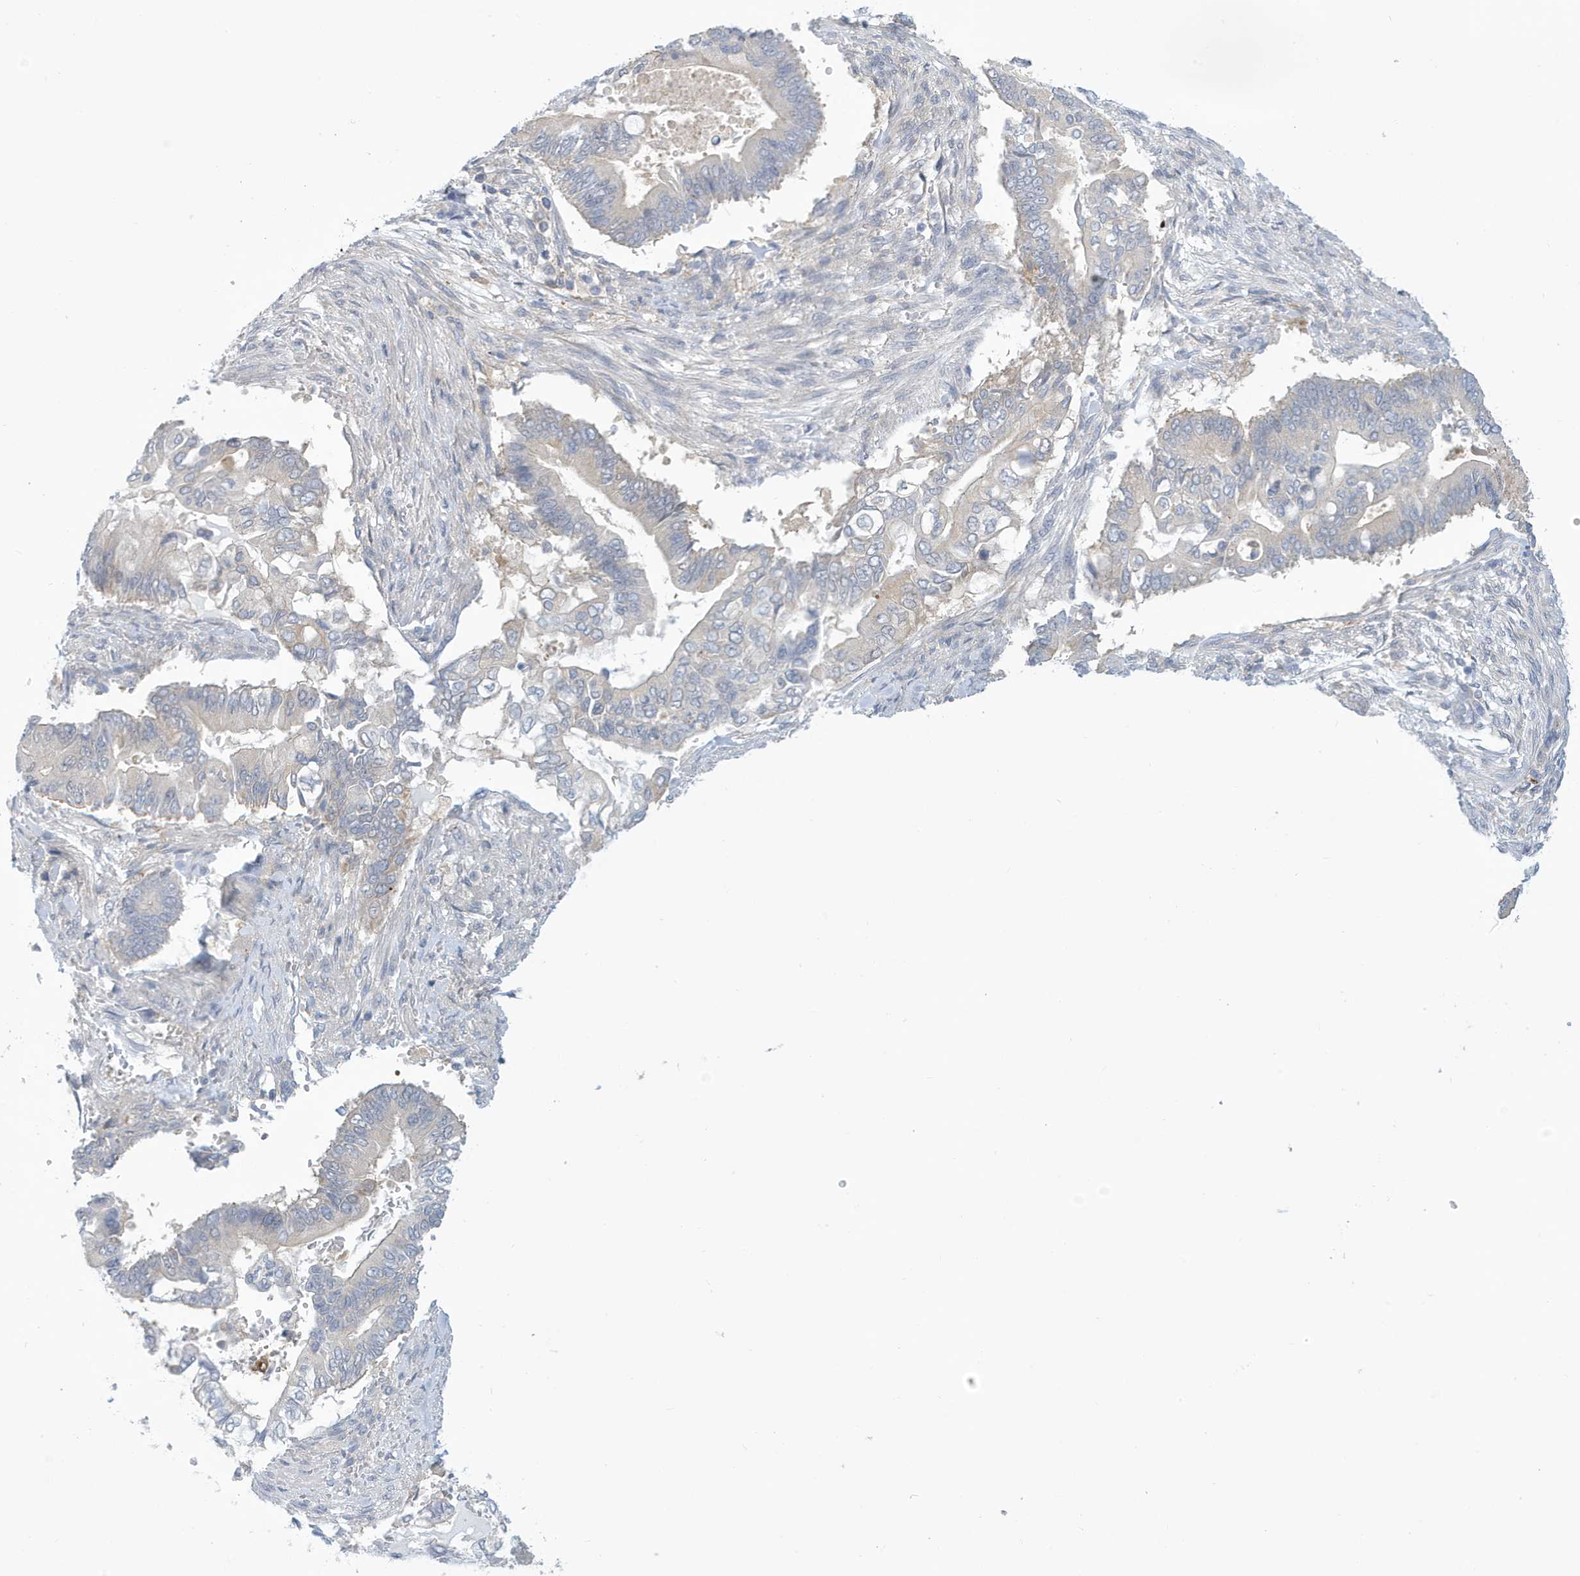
{"staining": {"intensity": "negative", "quantity": "none", "location": "none"}, "tissue": "pancreatic cancer", "cell_type": "Tumor cells", "image_type": "cancer", "snomed": [{"axis": "morphology", "description": "Adenocarcinoma, NOS"}, {"axis": "topography", "description": "Pancreas"}], "caption": "An image of human pancreatic cancer is negative for staining in tumor cells.", "gene": "VTA1", "patient": {"sex": "male", "age": 68}}